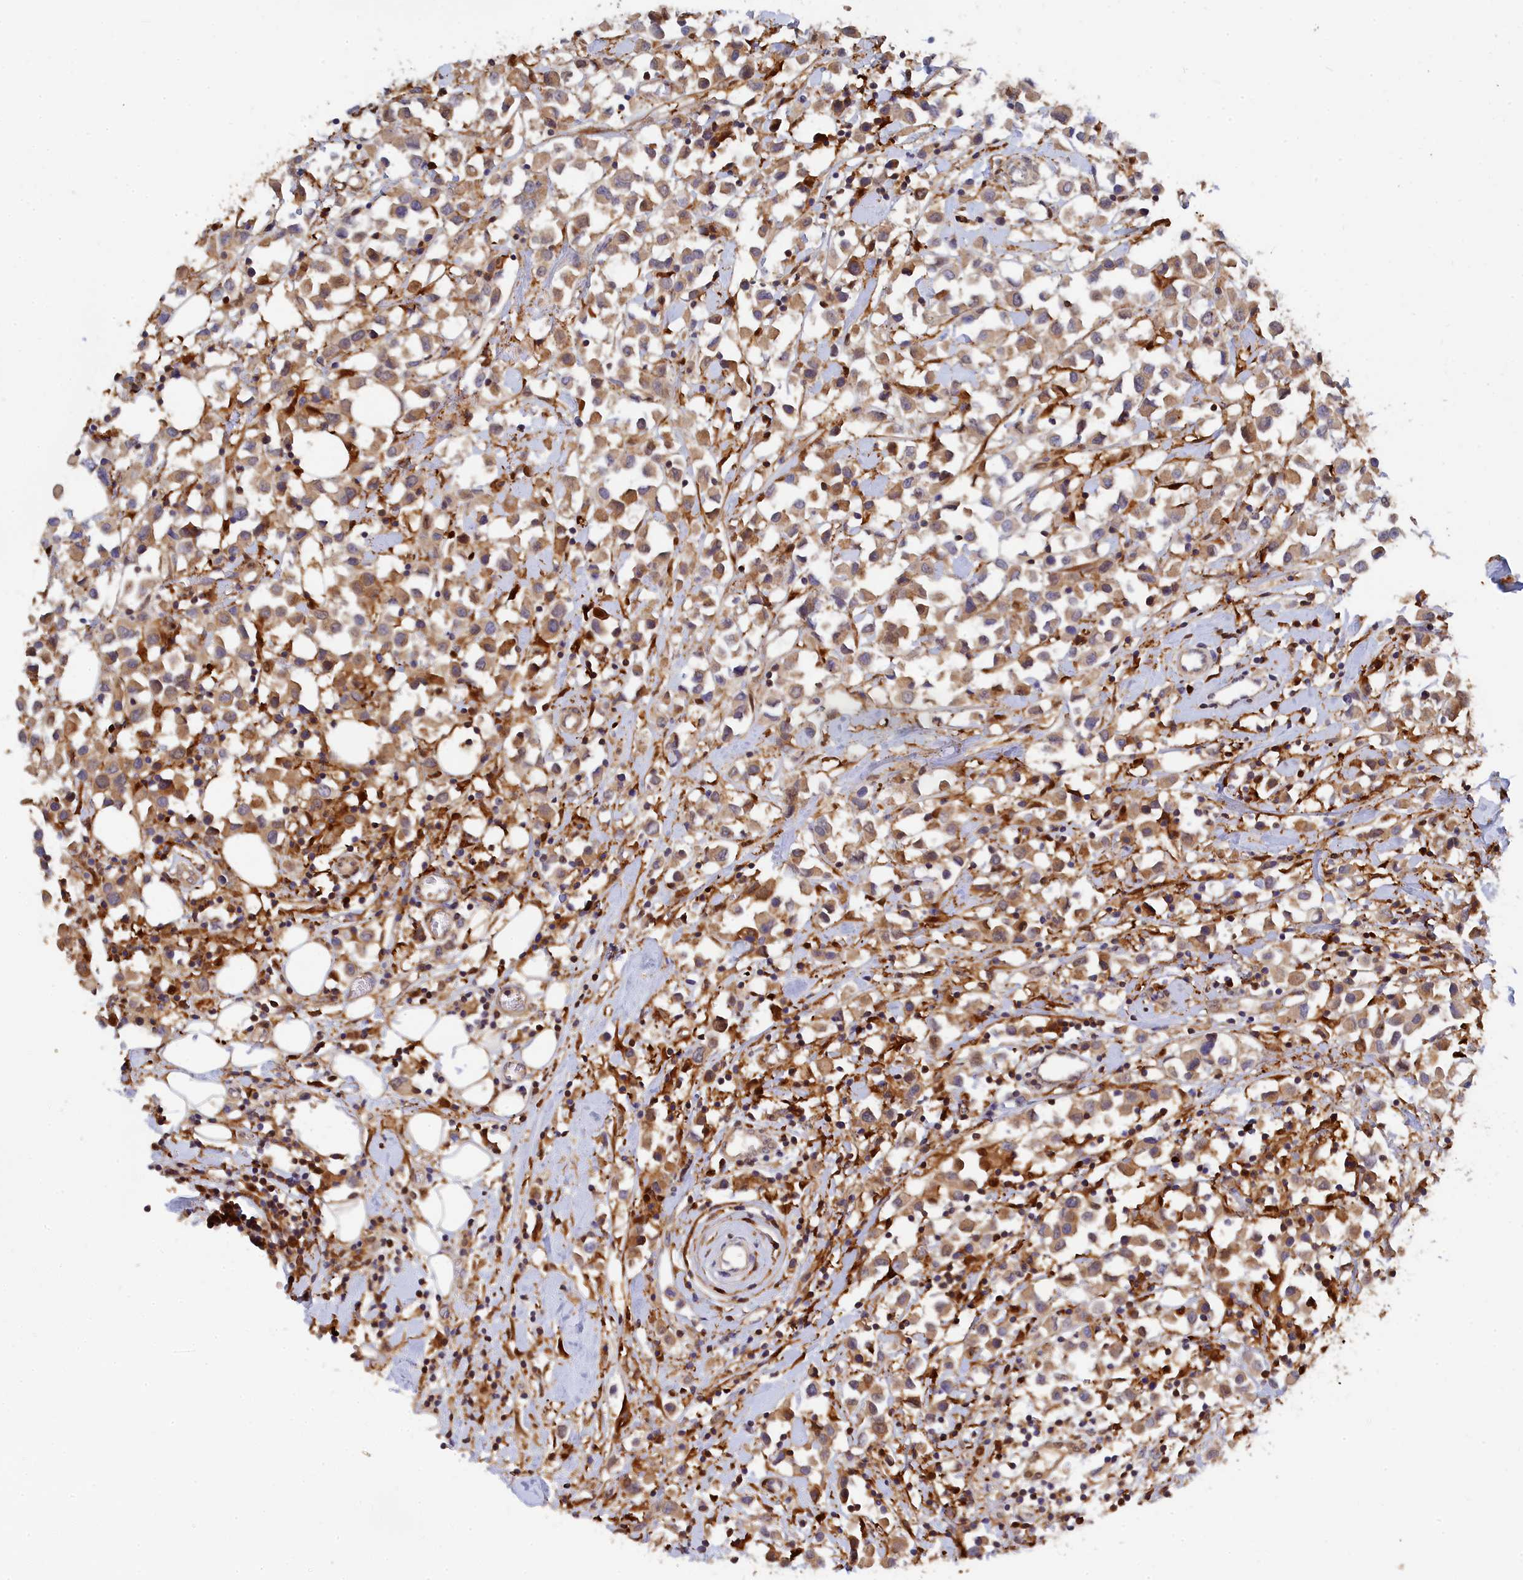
{"staining": {"intensity": "moderate", "quantity": ">75%", "location": "cytoplasmic/membranous"}, "tissue": "breast cancer", "cell_type": "Tumor cells", "image_type": "cancer", "snomed": [{"axis": "morphology", "description": "Duct carcinoma"}, {"axis": "topography", "description": "Breast"}], "caption": "A photomicrograph of breast cancer stained for a protein exhibits moderate cytoplasmic/membranous brown staining in tumor cells.", "gene": "SPATA5L1", "patient": {"sex": "female", "age": 61}}